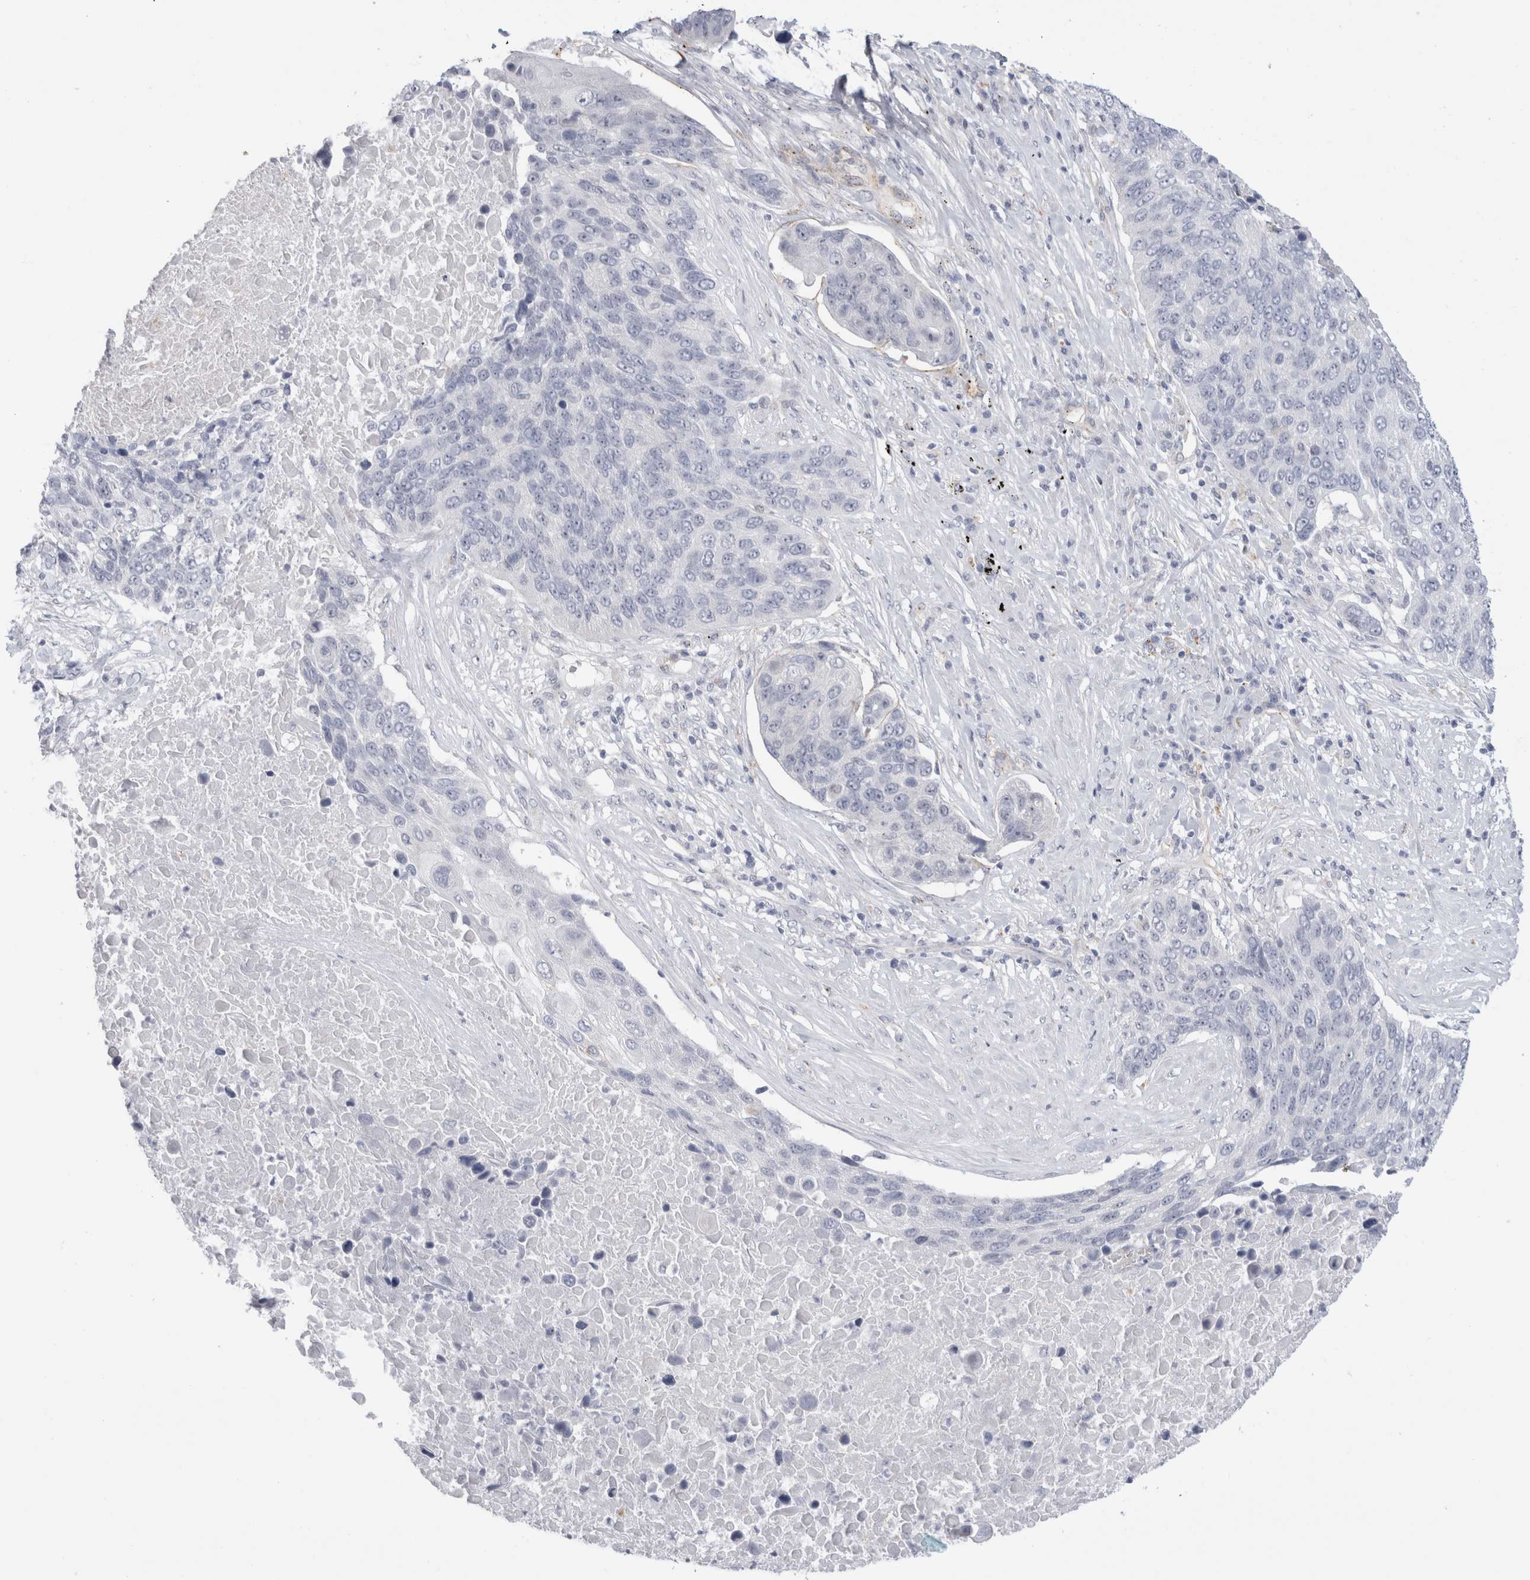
{"staining": {"intensity": "negative", "quantity": "none", "location": "none"}, "tissue": "lung cancer", "cell_type": "Tumor cells", "image_type": "cancer", "snomed": [{"axis": "morphology", "description": "Squamous cell carcinoma, NOS"}, {"axis": "topography", "description": "Lung"}], "caption": "Histopathology image shows no protein expression in tumor cells of lung cancer tissue.", "gene": "ANKMY1", "patient": {"sex": "male", "age": 66}}